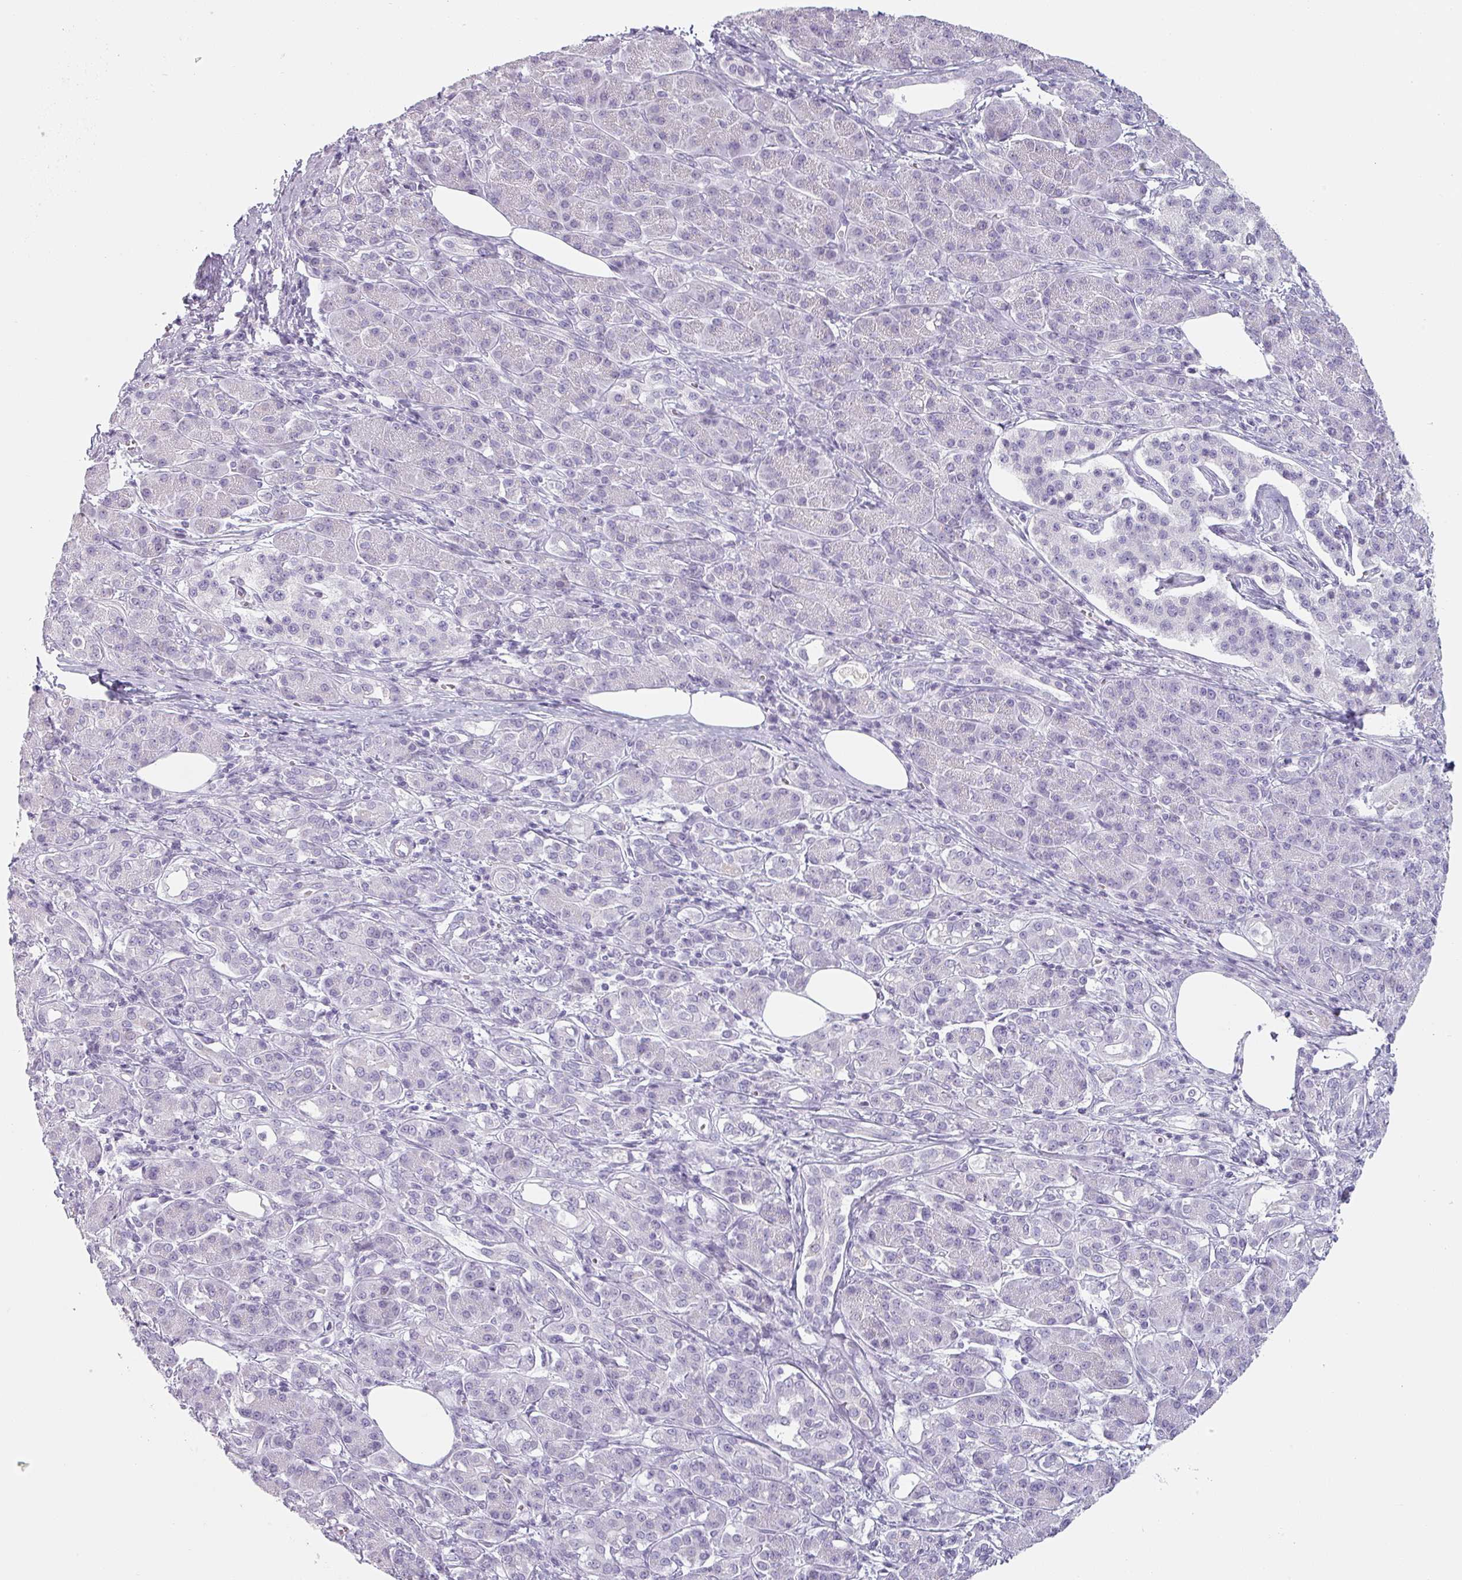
{"staining": {"intensity": "negative", "quantity": "none", "location": "none"}, "tissue": "pancreatic cancer", "cell_type": "Tumor cells", "image_type": "cancer", "snomed": [{"axis": "morphology", "description": "Adenocarcinoma, NOS"}, {"axis": "topography", "description": "Pancreas"}], "caption": "Immunohistochemistry micrograph of pancreatic adenocarcinoma stained for a protein (brown), which demonstrates no positivity in tumor cells. (Stains: DAB (3,3'-diaminobenzidine) immunohistochemistry (IHC) with hematoxylin counter stain, Microscopy: brightfield microscopy at high magnification).", "gene": "SFTPA1", "patient": {"sex": "male", "age": 63}}